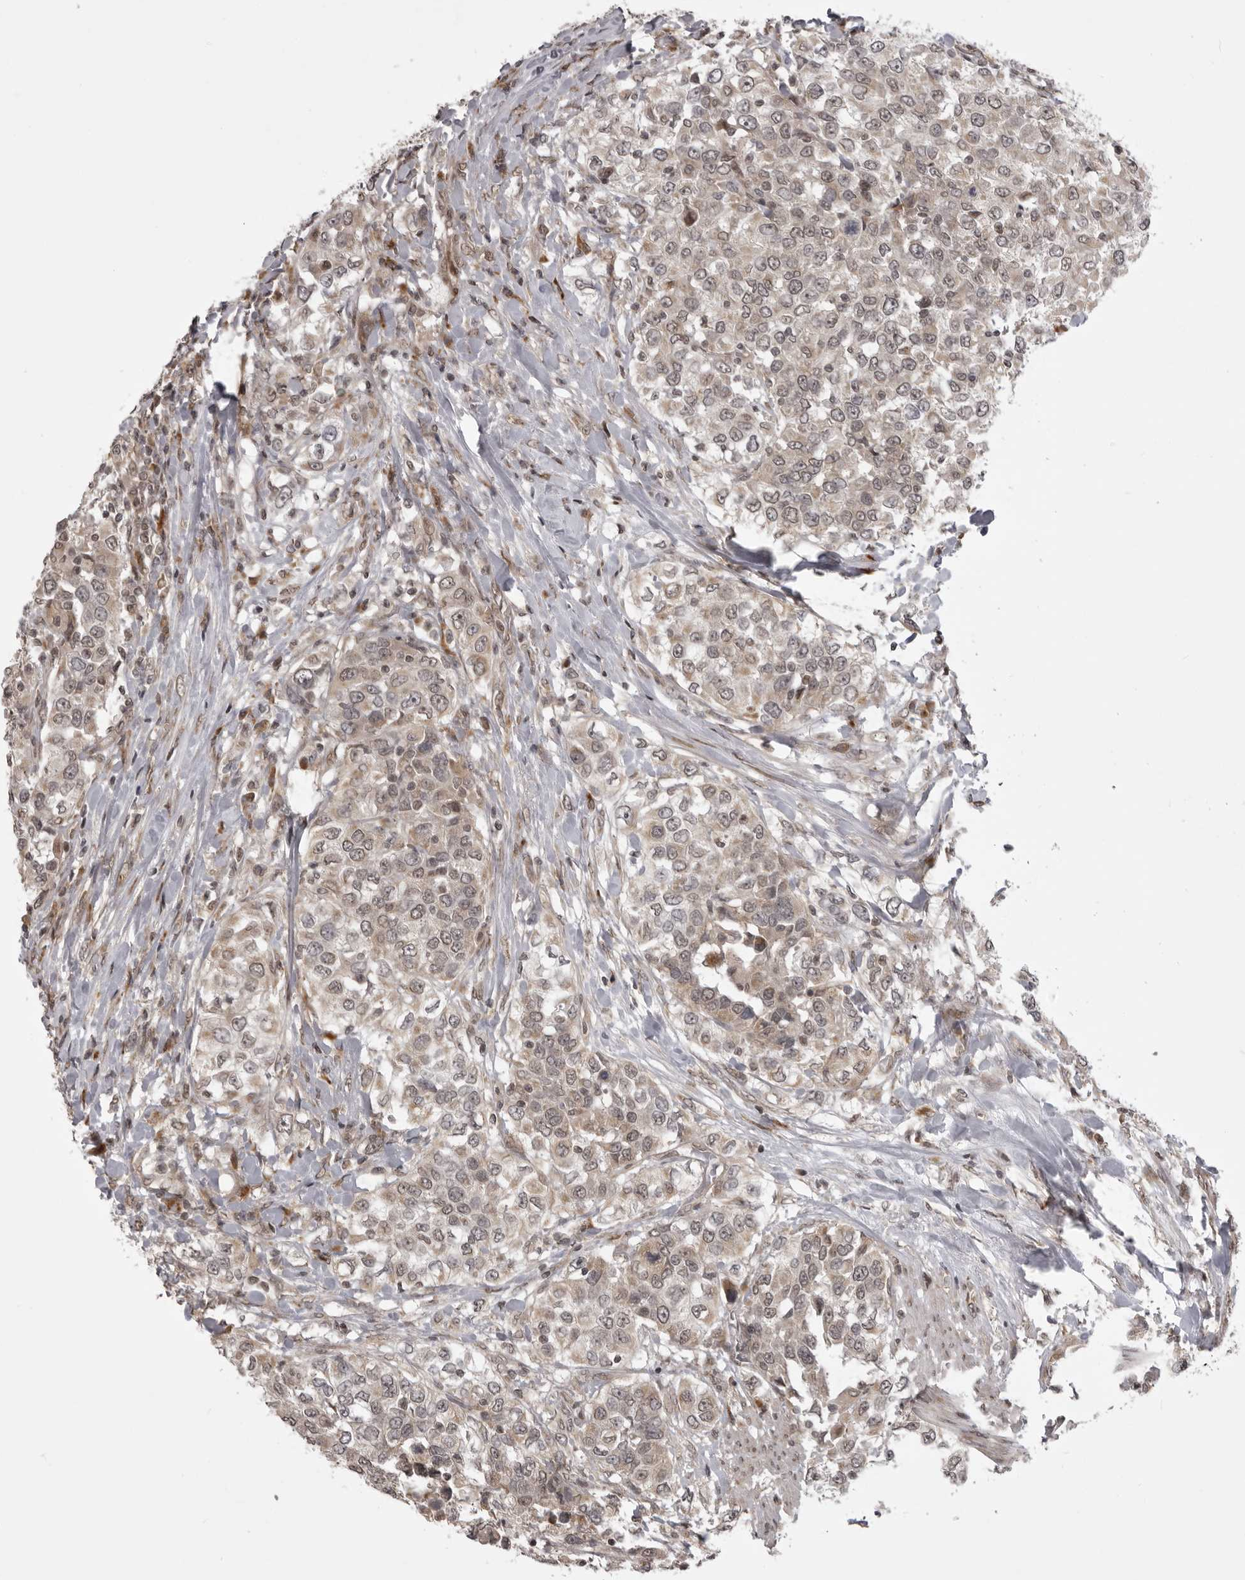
{"staining": {"intensity": "weak", "quantity": ">75%", "location": "cytoplasmic/membranous,nuclear"}, "tissue": "urothelial cancer", "cell_type": "Tumor cells", "image_type": "cancer", "snomed": [{"axis": "morphology", "description": "Urothelial carcinoma, High grade"}, {"axis": "topography", "description": "Urinary bladder"}], "caption": "IHC of urothelial cancer exhibits low levels of weak cytoplasmic/membranous and nuclear expression in about >75% of tumor cells. The protein of interest is shown in brown color, while the nuclei are stained blue.", "gene": "C1orf109", "patient": {"sex": "female", "age": 80}}